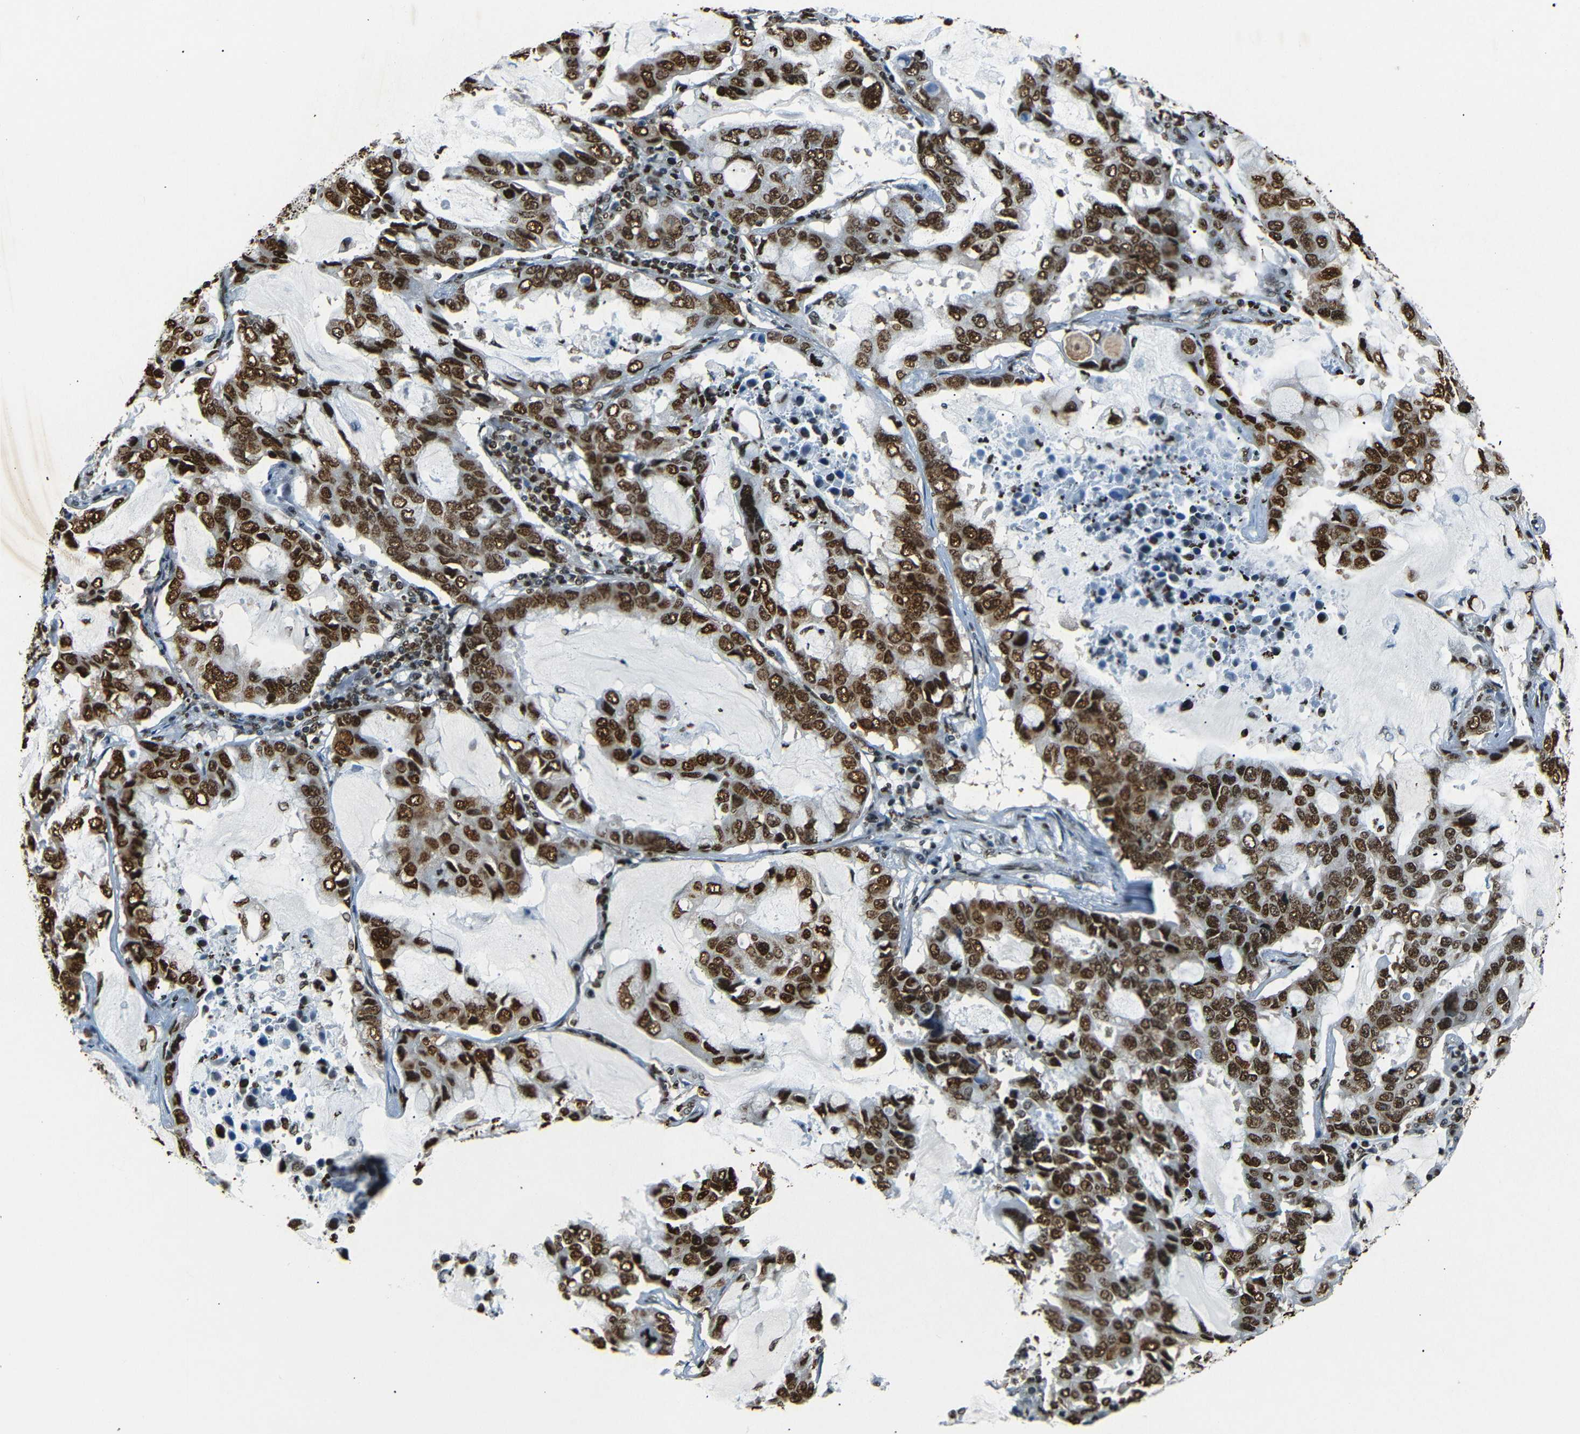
{"staining": {"intensity": "strong", "quantity": ">75%", "location": "nuclear"}, "tissue": "lung cancer", "cell_type": "Tumor cells", "image_type": "cancer", "snomed": [{"axis": "morphology", "description": "Adenocarcinoma, NOS"}, {"axis": "topography", "description": "Lung"}], "caption": "Protein analysis of lung cancer tissue exhibits strong nuclear expression in approximately >75% of tumor cells.", "gene": "HMGN1", "patient": {"sex": "male", "age": 64}}